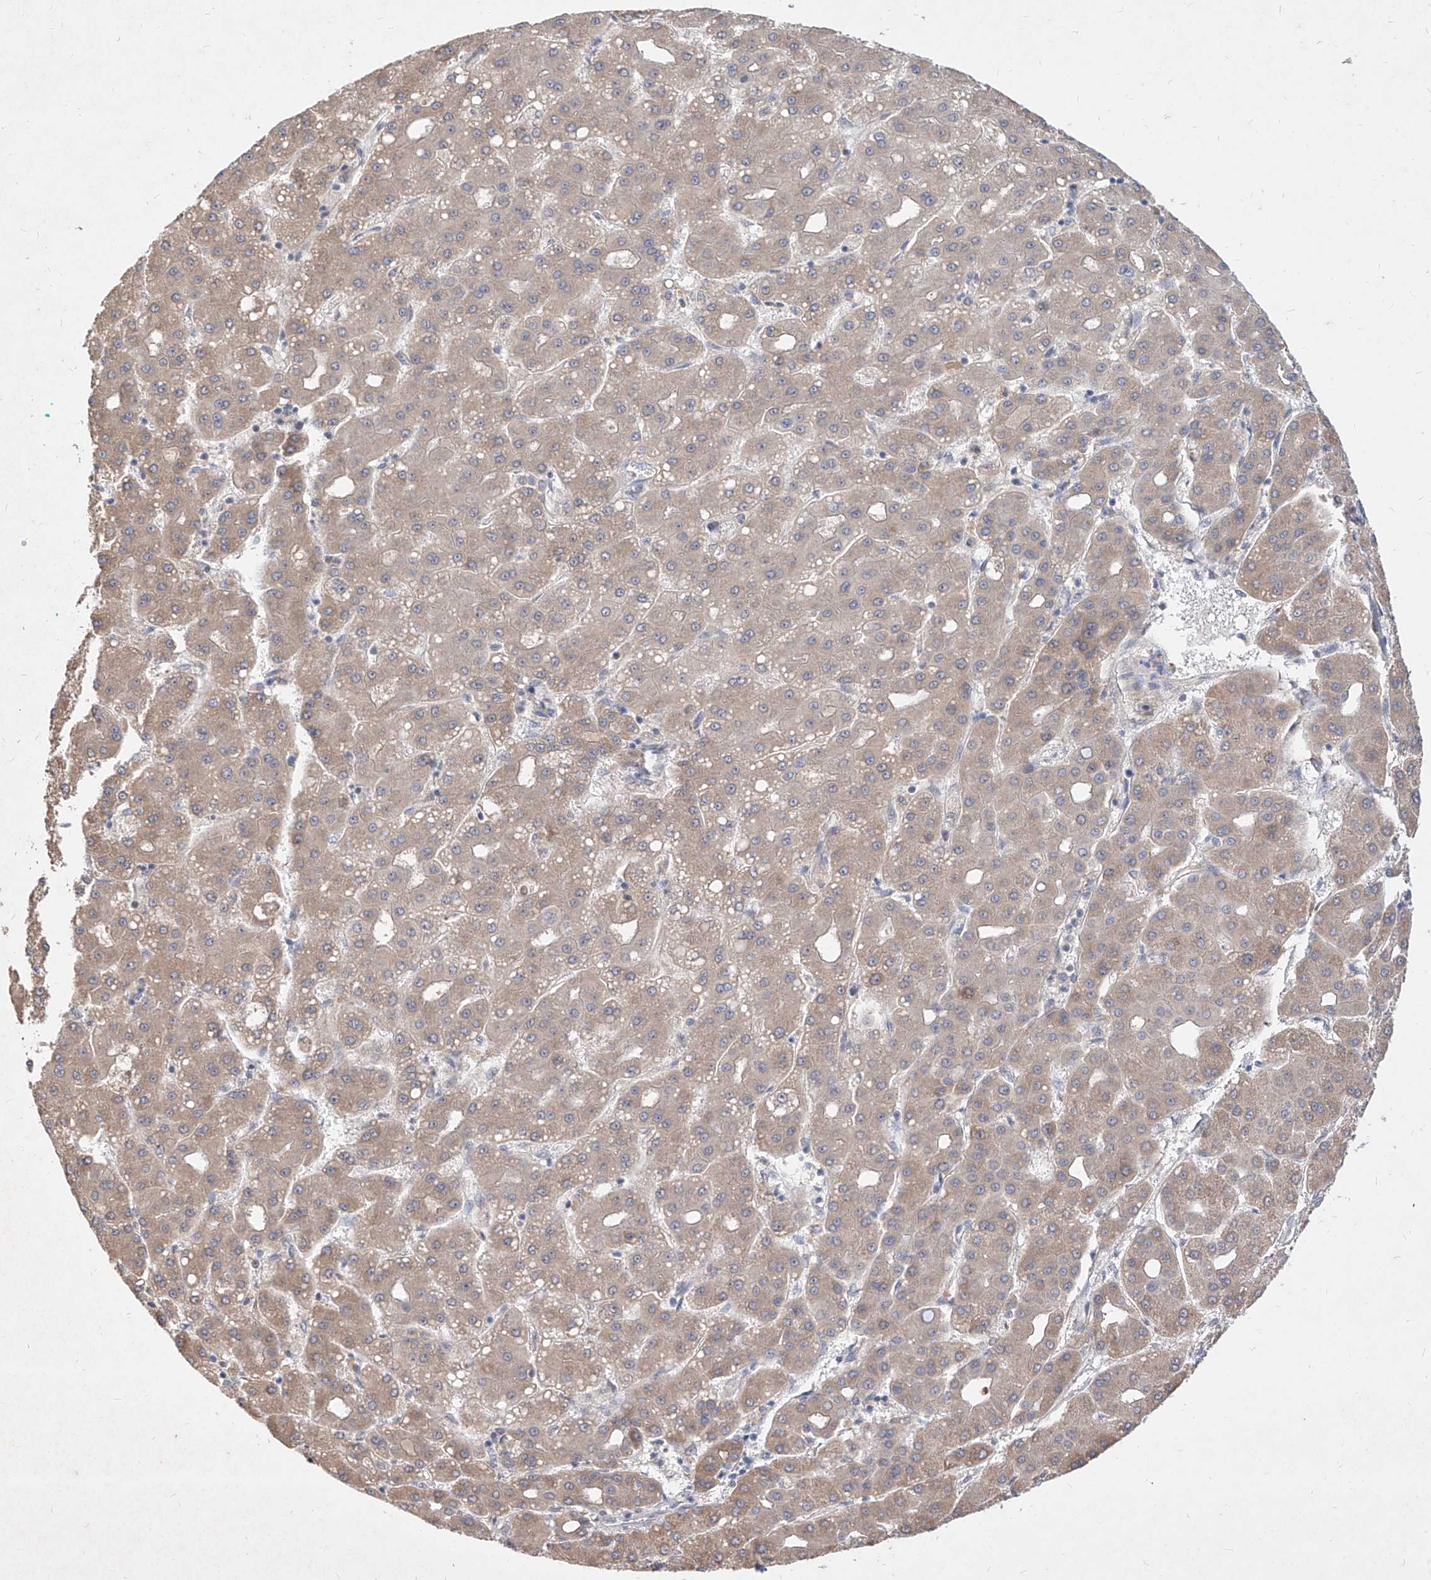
{"staining": {"intensity": "weak", "quantity": "25%-75%", "location": "cytoplasmic/membranous"}, "tissue": "liver cancer", "cell_type": "Tumor cells", "image_type": "cancer", "snomed": [{"axis": "morphology", "description": "Carcinoma, Hepatocellular, NOS"}, {"axis": "topography", "description": "Liver"}], "caption": "An image showing weak cytoplasmic/membranous staining in approximately 25%-75% of tumor cells in liver cancer, as visualized by brown immunohistochemical staining.", "gene": "C4A", "patient": {"sex": "male", "age": 65}}